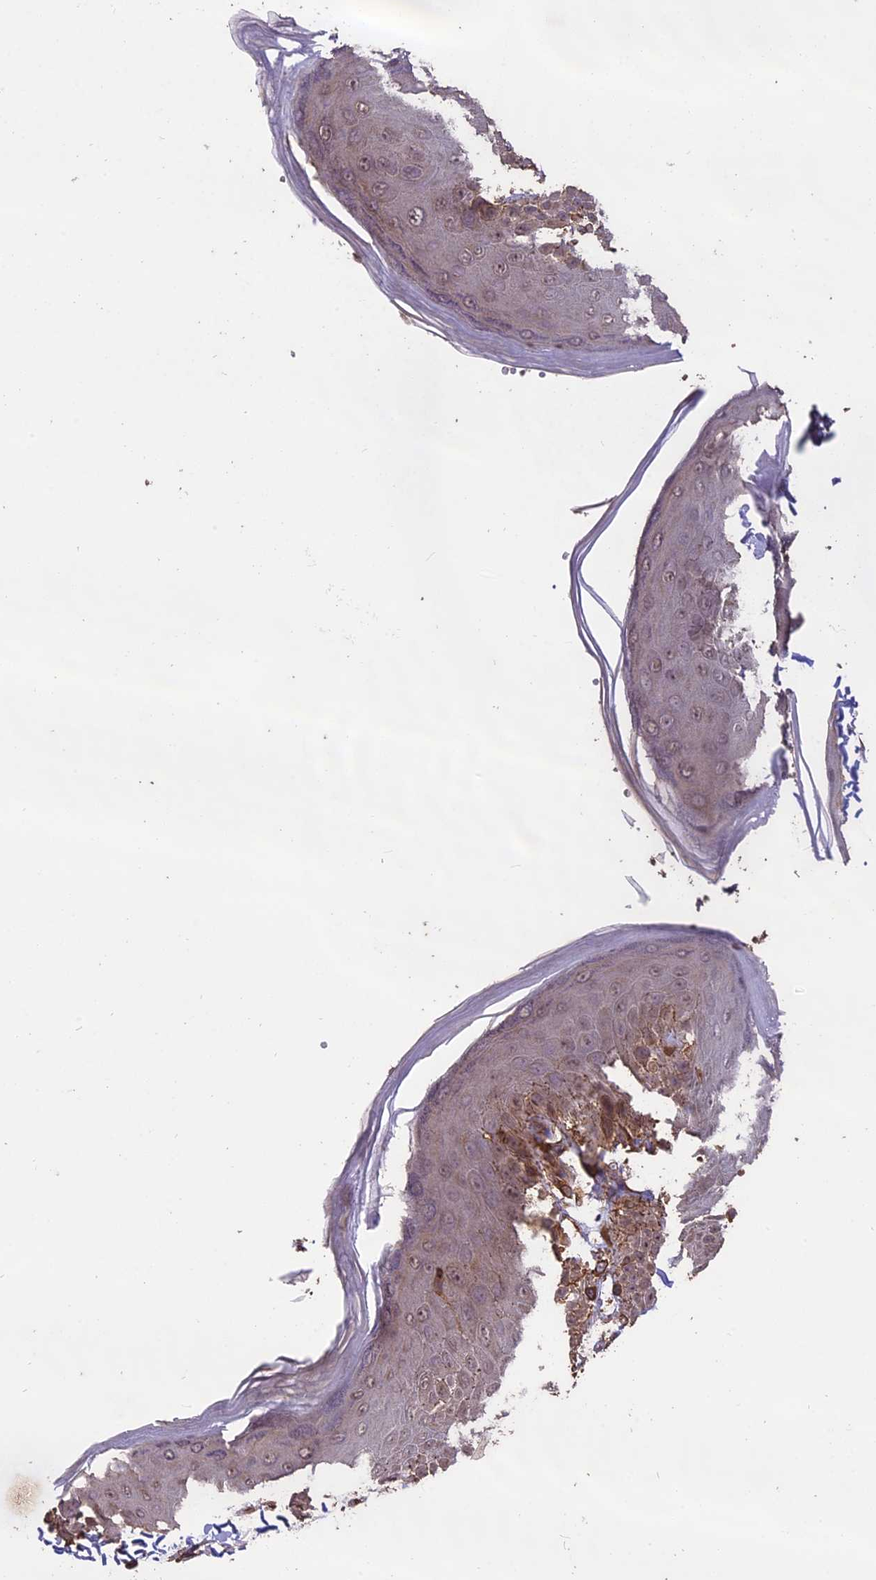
{"staining": {"intensity": "negative", "quantity": "none", "location": "none"}, "tissue": "skin", "cell_type": "Epidermal cells", "image_type": "normal", "snomed": [{"axis": "morphology", "description": "Normal tissue, NOS"}, {"axis": "topography", "description": "Anal"}], "caption": "DAB (3,3'-diaminobenzidine) immunohistochemical staining of unremarkable skin shows no significant positivity in epidermal cells. (IHC, brightfield microscopy, high magnification).", "gene": "TTLL10", "patient": {"sex": "male", "age": 44}}